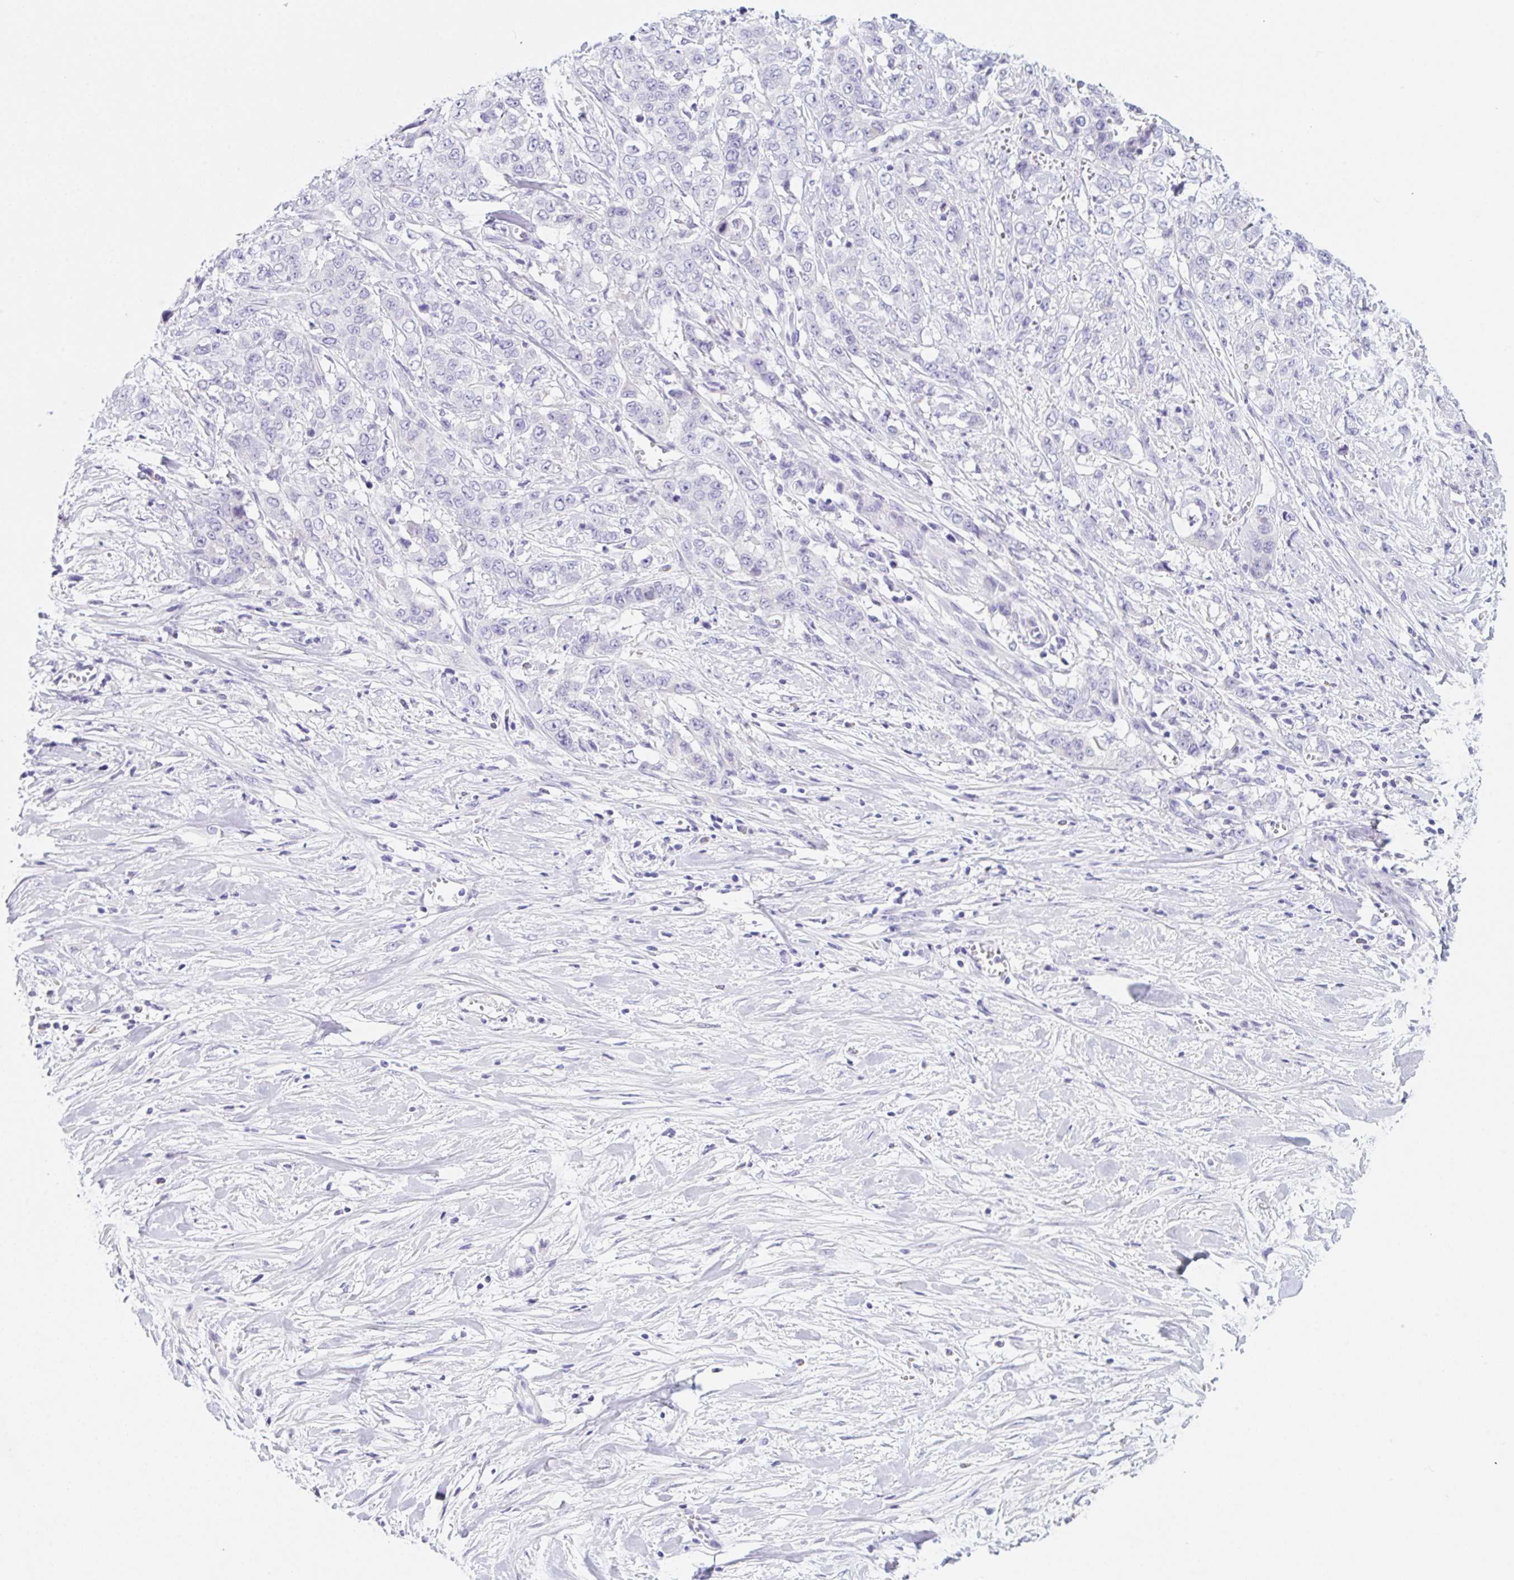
{"staining": {"intensity": "negative", "quantity": "none", "location": "none"}, "tissue": "stomach cancer", "cell_type": "Tumor cells", "image_type": "cancer", "snomed": [{"axis": "morphology", "description": "Adenocarcinoma, NOS"}, {"axis": "topography", "description": "Stomach, upper"}], "caption": "IHC photomicrograph of stomach adenocarcinoma stained for a protein (brown), which demonstrates no positivity in tumor cells. (DAB immunohistochemistry (IHC) with hematoxylin counter stain).", "gene": "KLK8", "patient": {"sex": "male", "age": 62}}